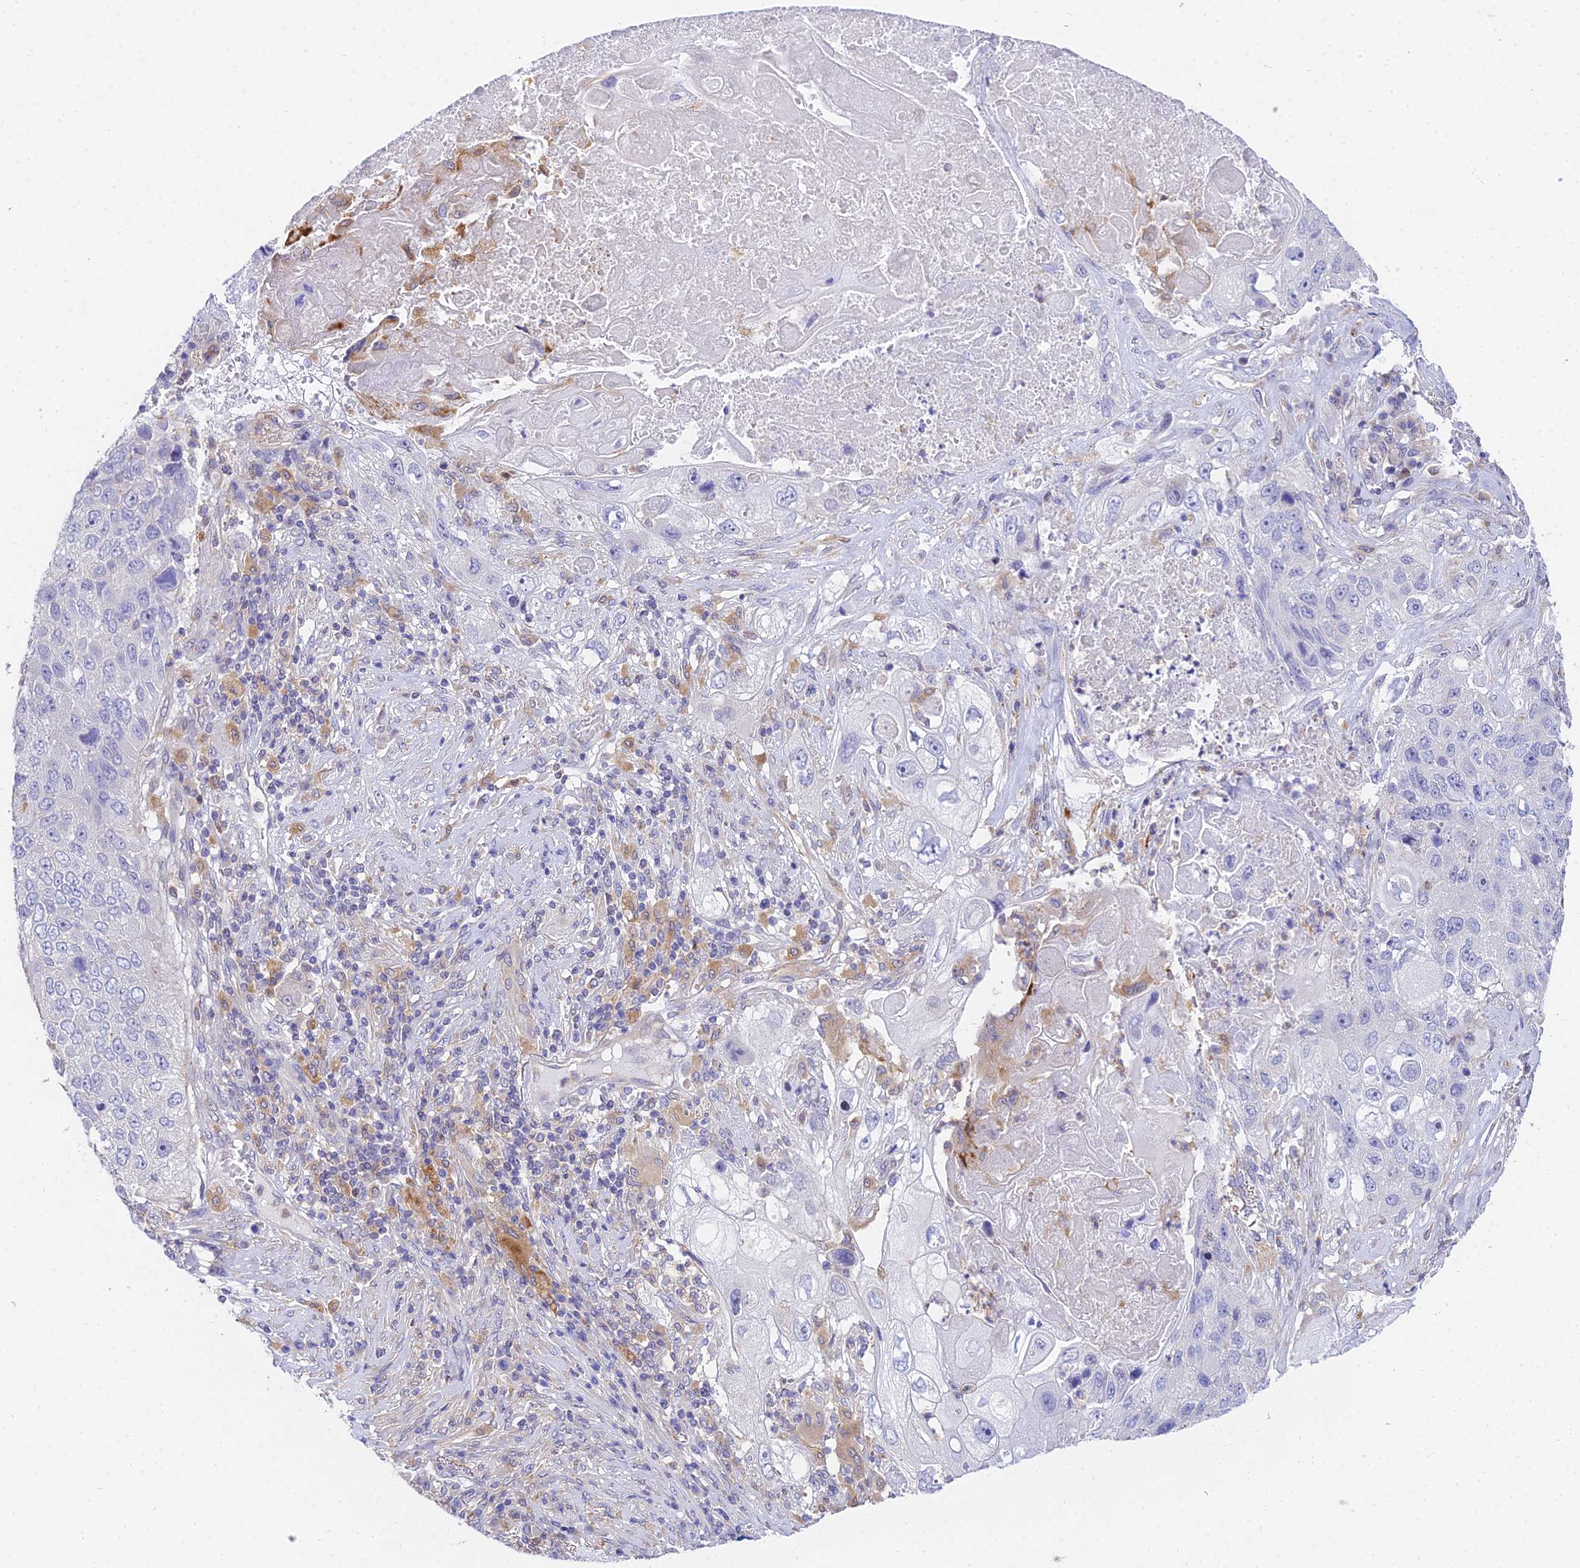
{"staining": {"intensity": "negative", "quantity": "none", "location": "none"}, "tissue": "lung cancer", "cell_type": "Tumor cells", "image_type": "cancer", "snomed": [{"axis": "morphology", "description": "Squamous cell carcinoma, NOS"}, {"axis": "topography", "description": "Lung"}], "caption": "Tumor cells are negative for brown protein staining in lung cancer (squamous cell carcinoma). (Stains: DAB IHC with hematoxylin counter stain, Microscopy: brightfield microscopy at high magnification).", "gene": "ARL8B", "patient": {"sex": "male", "age": 61}}